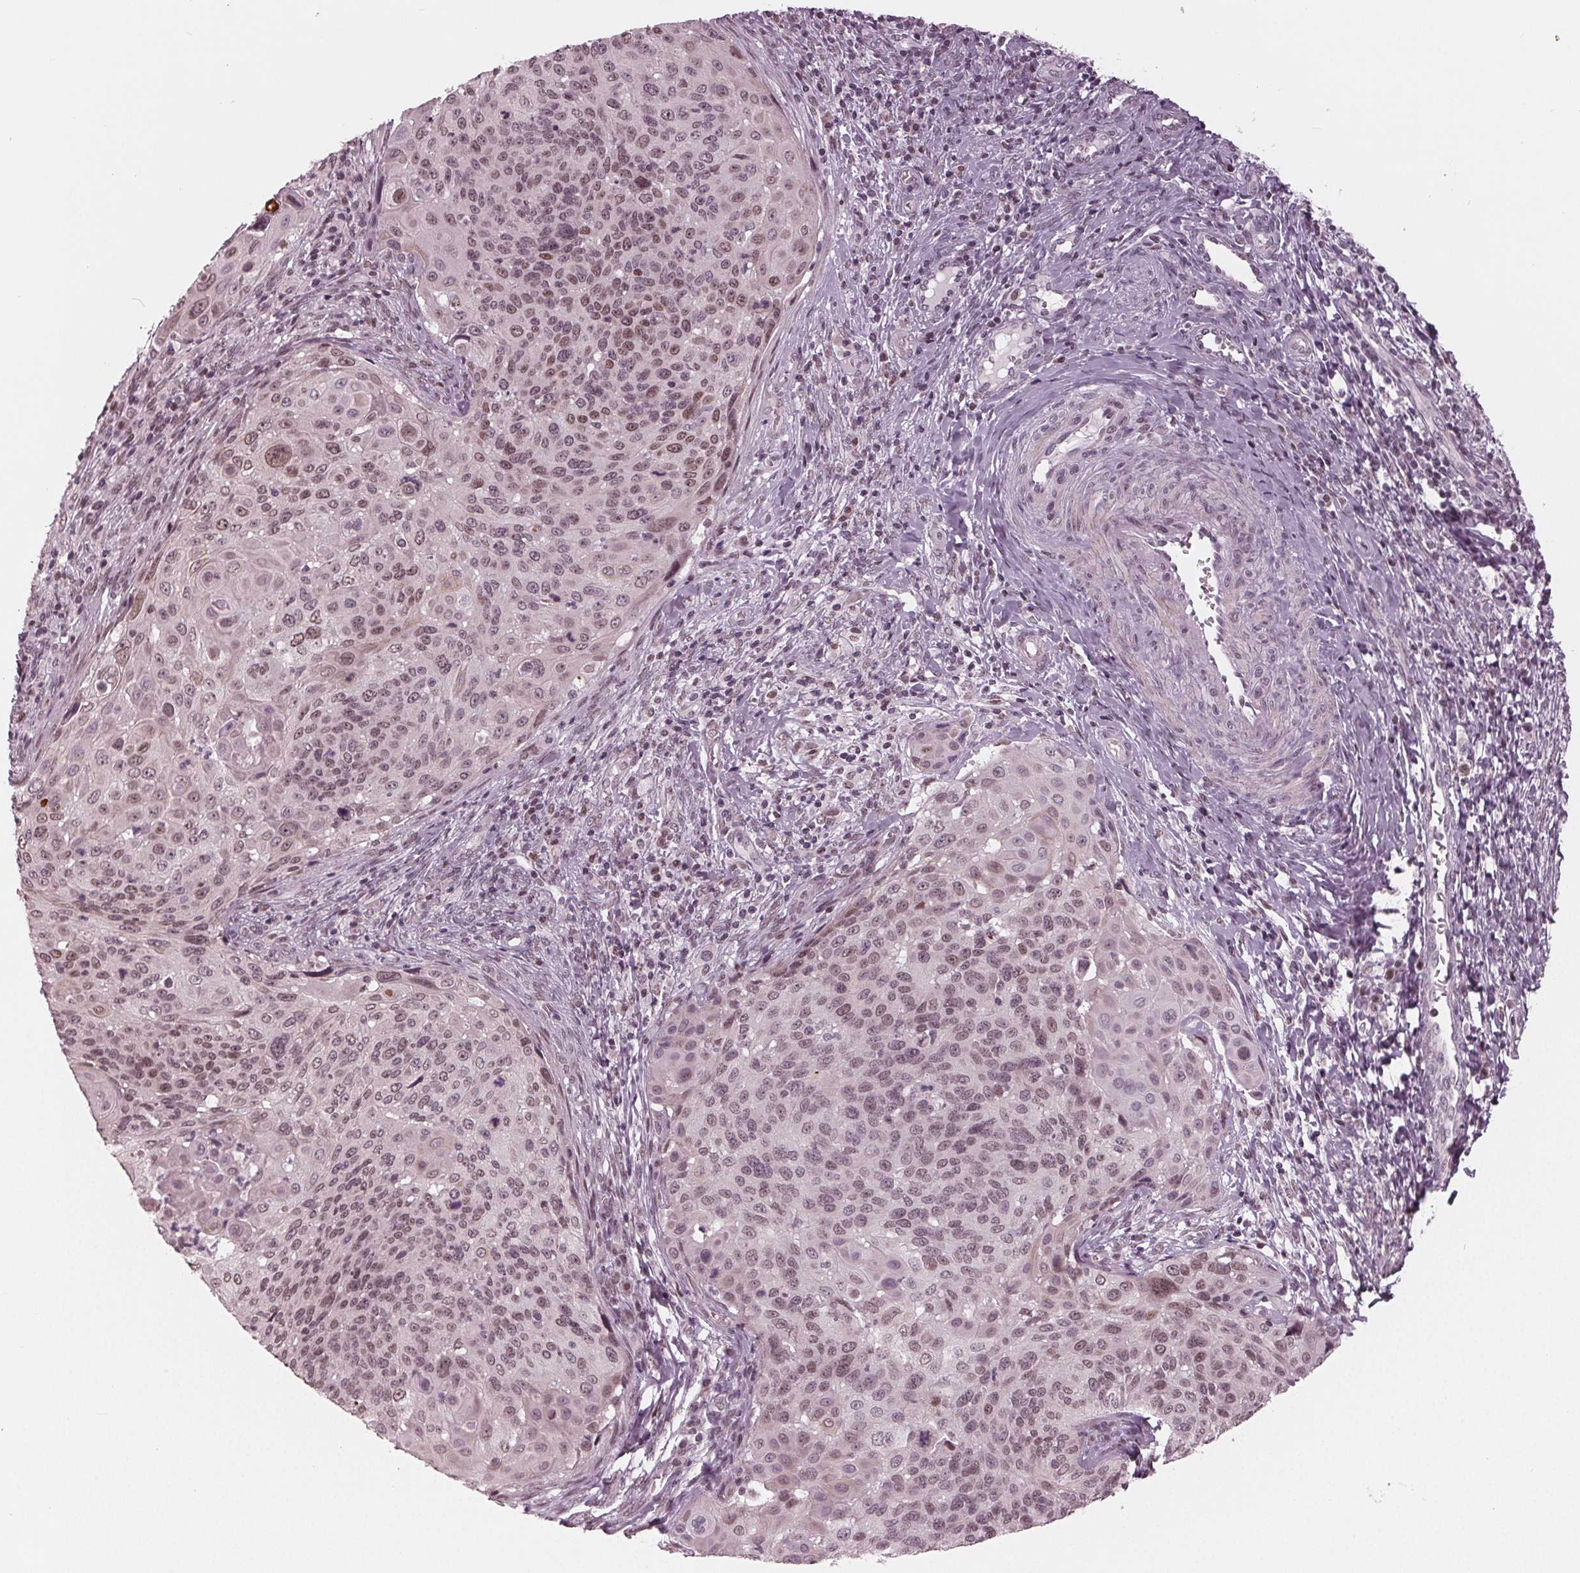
{"staining": {"intensity": "weak", "quantity": "25%-75%", "location": "nuclear"}, "tissue": "cervical cancer", "cell_type": "Tumor cells", "image_type": "cancer", "snomed": [{"axis": "morphology", "description": "Squamous cell carcinoma, NOS"}, {"axis": "topography", "description": "Cervix"}], "caption": "A high-resolution micrograph shows immunohistochemistry (IHC) staining of squamous cell carcinoma (cervical), which shows weak nuclear expression in approximately 25%-75% of tumor cells.", "gene": "DNMT3L", "patient": {"sex": "female", "age": 49}}